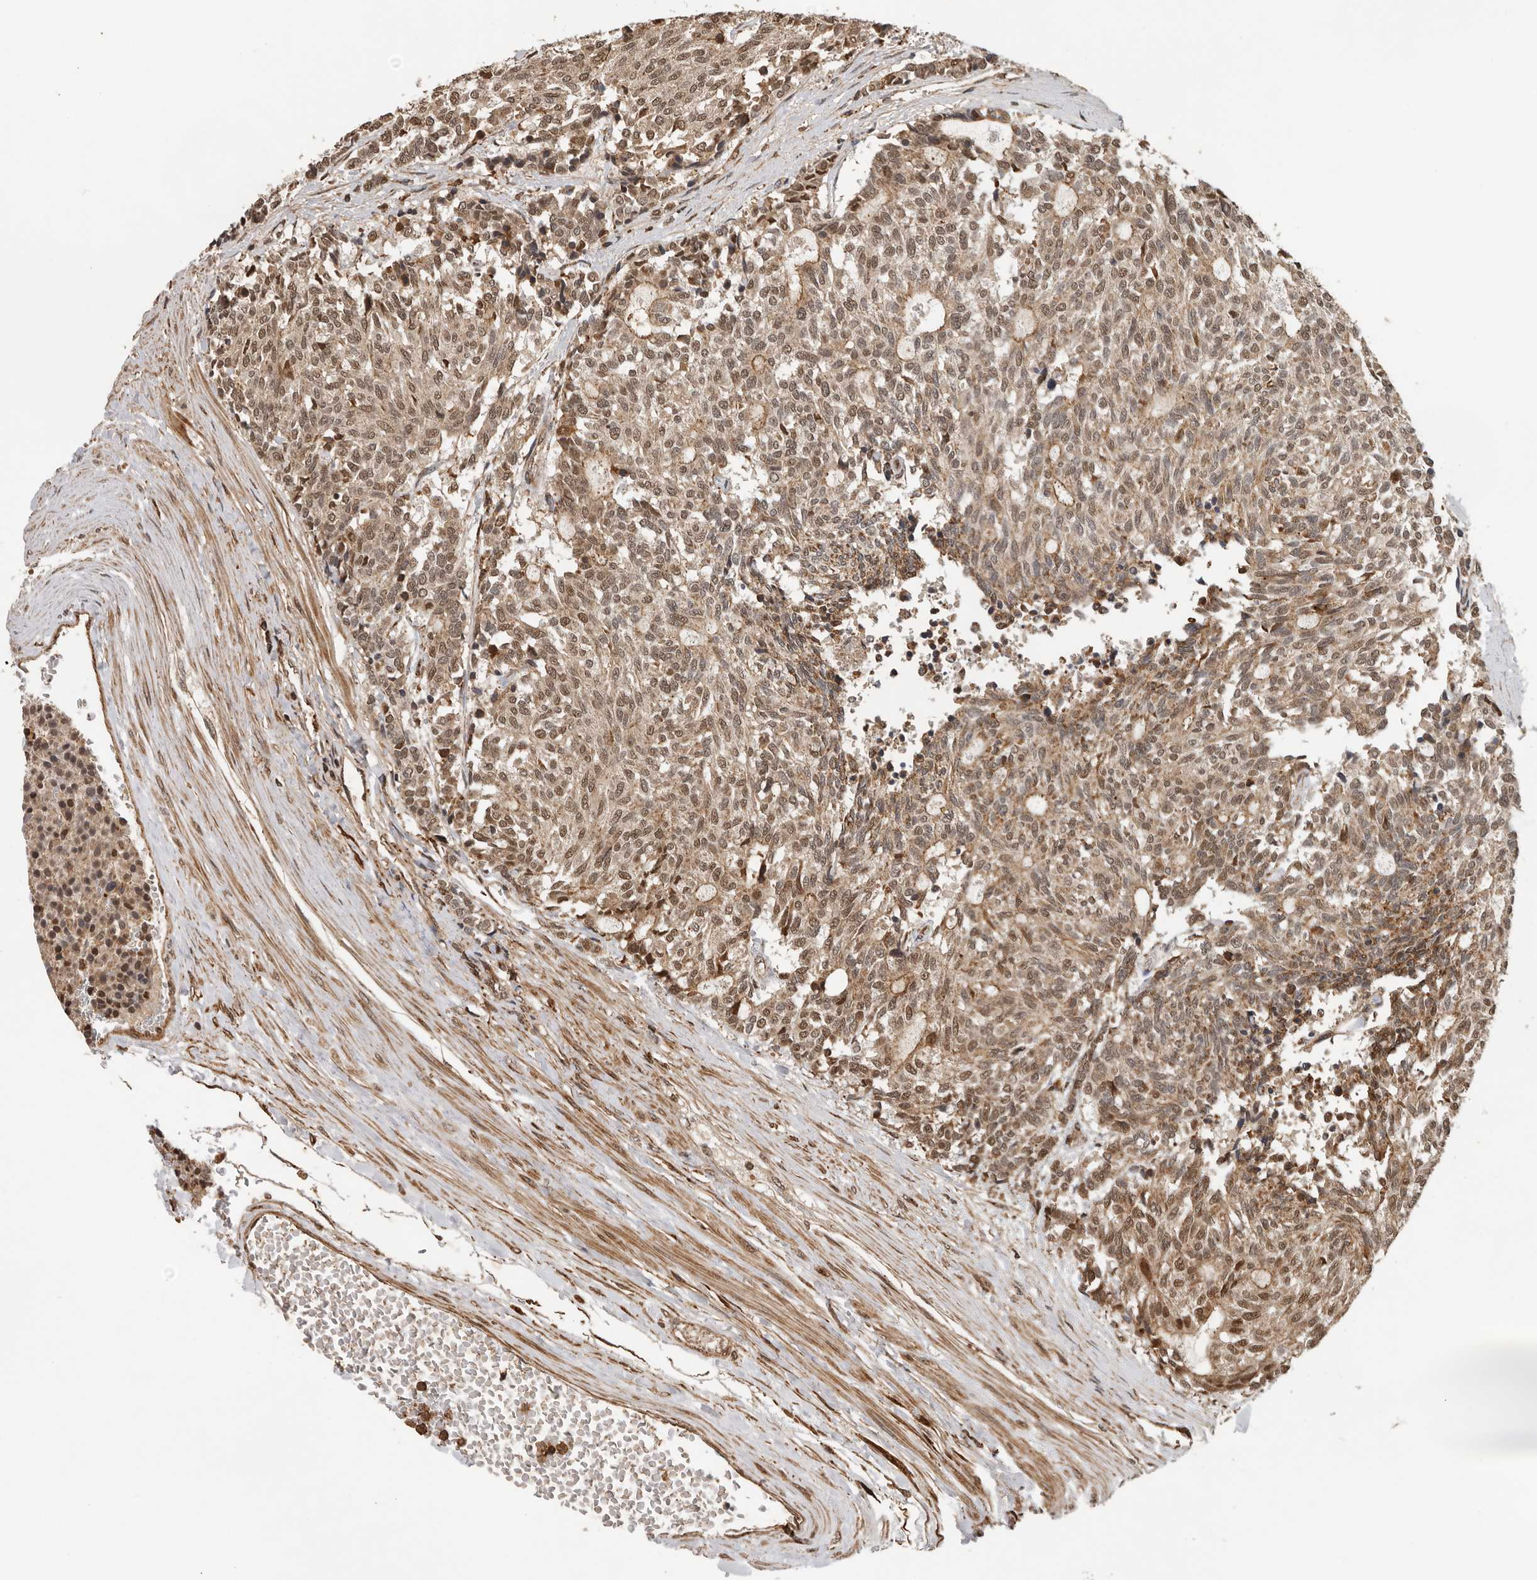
{"staining": {"intensity": "weak", "quantity": ">75%", "location": "cytoplasmic/membranous,nuclear"}, "tissue": "carcinoid", "cell_type": "Tumor cells", "image_type": "cancer", "snomed": [{"axis": "morphology", "description": "Carcinoid, malignant, NOS"}, {"axis": "topography", "description": "Pancreas"}], "caption": "This is a histology image of immunohistochemistry (IHC) staining of carcinoid, which shows weak staining in the cytoplasmic/membranous and nuclear of tumor cells.", "gene": "RNF157", "patient": {"sex": "female", "age": 54}}